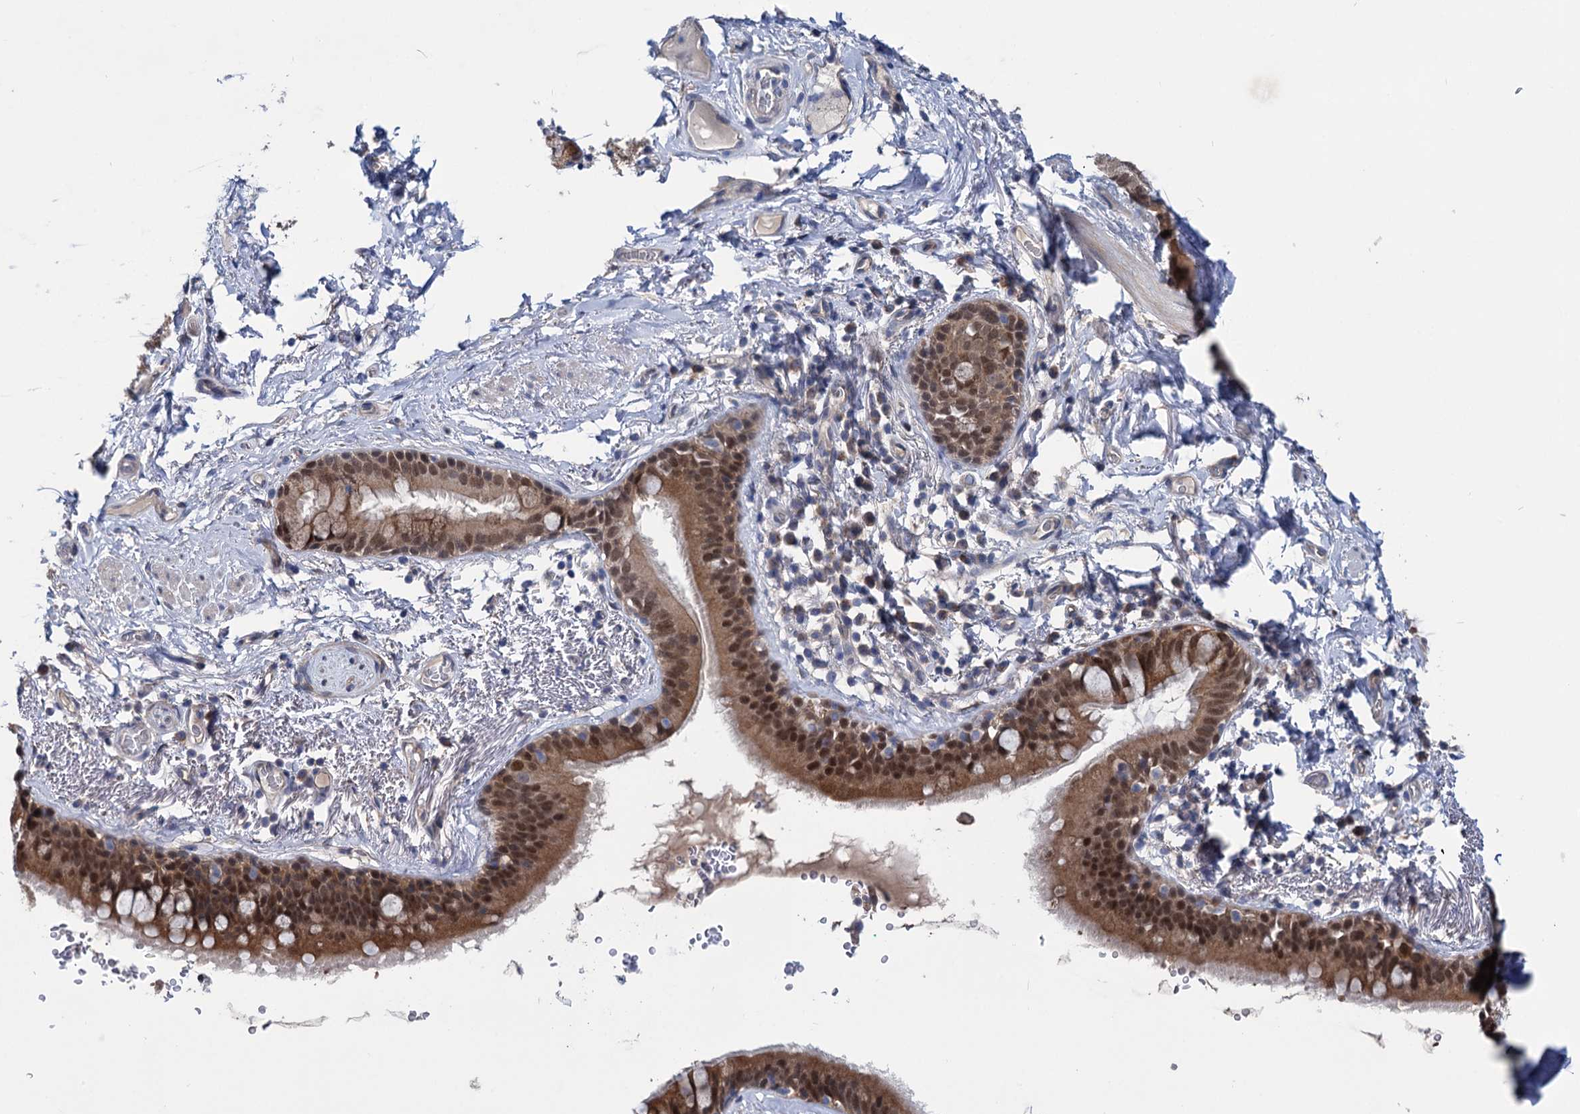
{"staining": {"intensity": "negative", "quantity": "none", "location": "none"}, "tissue": "adipose tissue", "cell_type": "Adipocytes", "image_type": "normal", "snomed": [{"axis": "morphology", "description": "Normal tissue, NOS"}, {"axis": "topography", "description": "Lymph node"}, {"axis": "topography", "description": "Bronchus"}], "caption": "The immunohistochemistry (IHC) photomicrograph has no significant staining in adipocytes of adipose tissue.", "gene": "EYA4", "patient": {"sex": "male", "age": 63}}